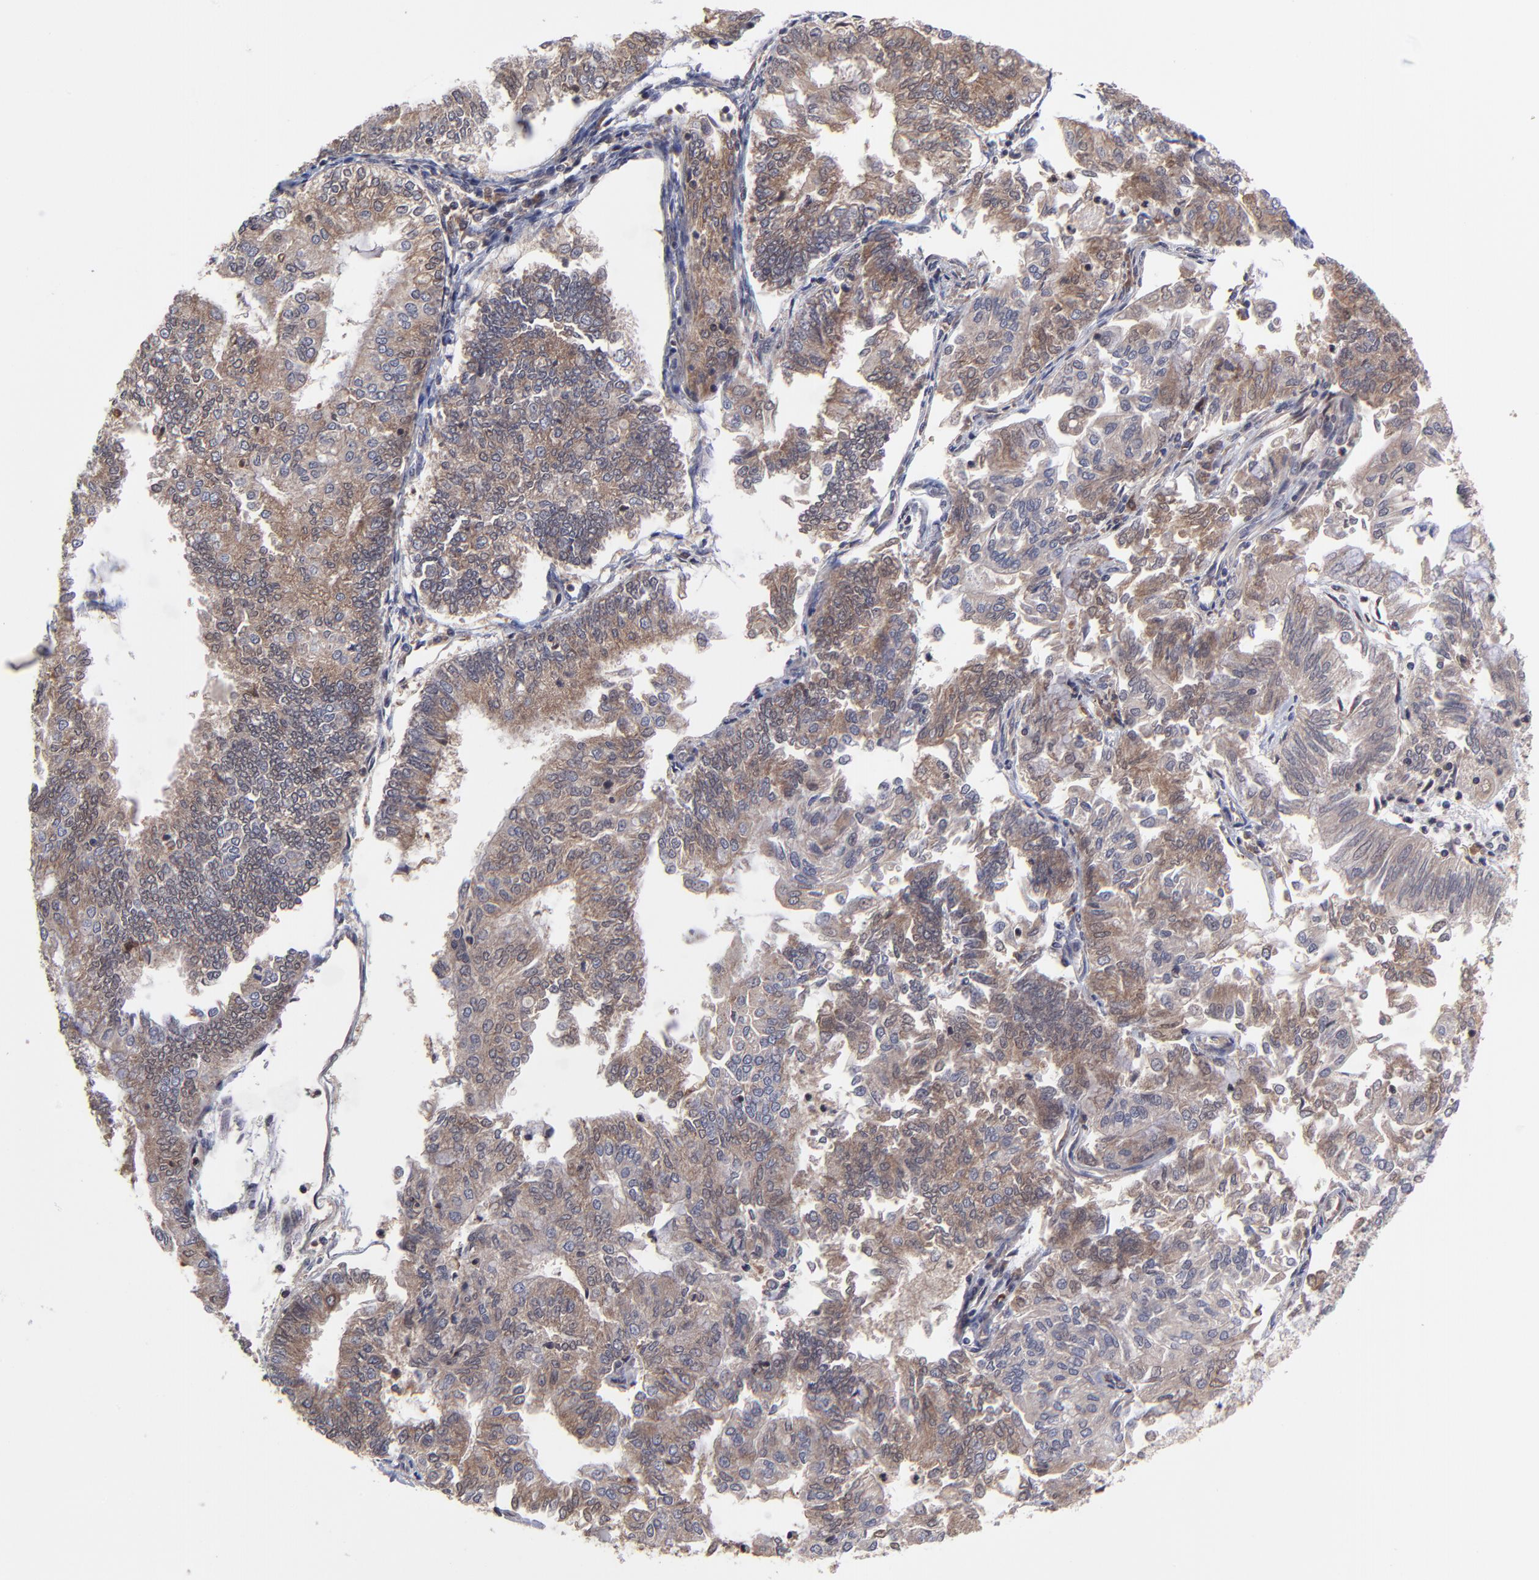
{"staining": {"intensity": "weak", "quantity": ">75%", "location": "cytoplasmic/membranous"}, "tissue": "endometrial cancer", "cell_type": "Tumor cells", "image_type": "cancer", "snomed": [{"axis": "morphology", "description": "Adenocarcinoma, NOS"}, {"axis": "topography", "description": "Endometrium"}], "caption": "This micrograph exhibits adenocarcinoma (endometrial) stained with immunohistochemistry to label a protein in brown. The cytoplasmic/membranous of tumor cells show weak positivity for the protein. Nuclei are counter-stained blue.", "gene": "UBE2L6", "patient": {"sex": "female", "age": 59}}